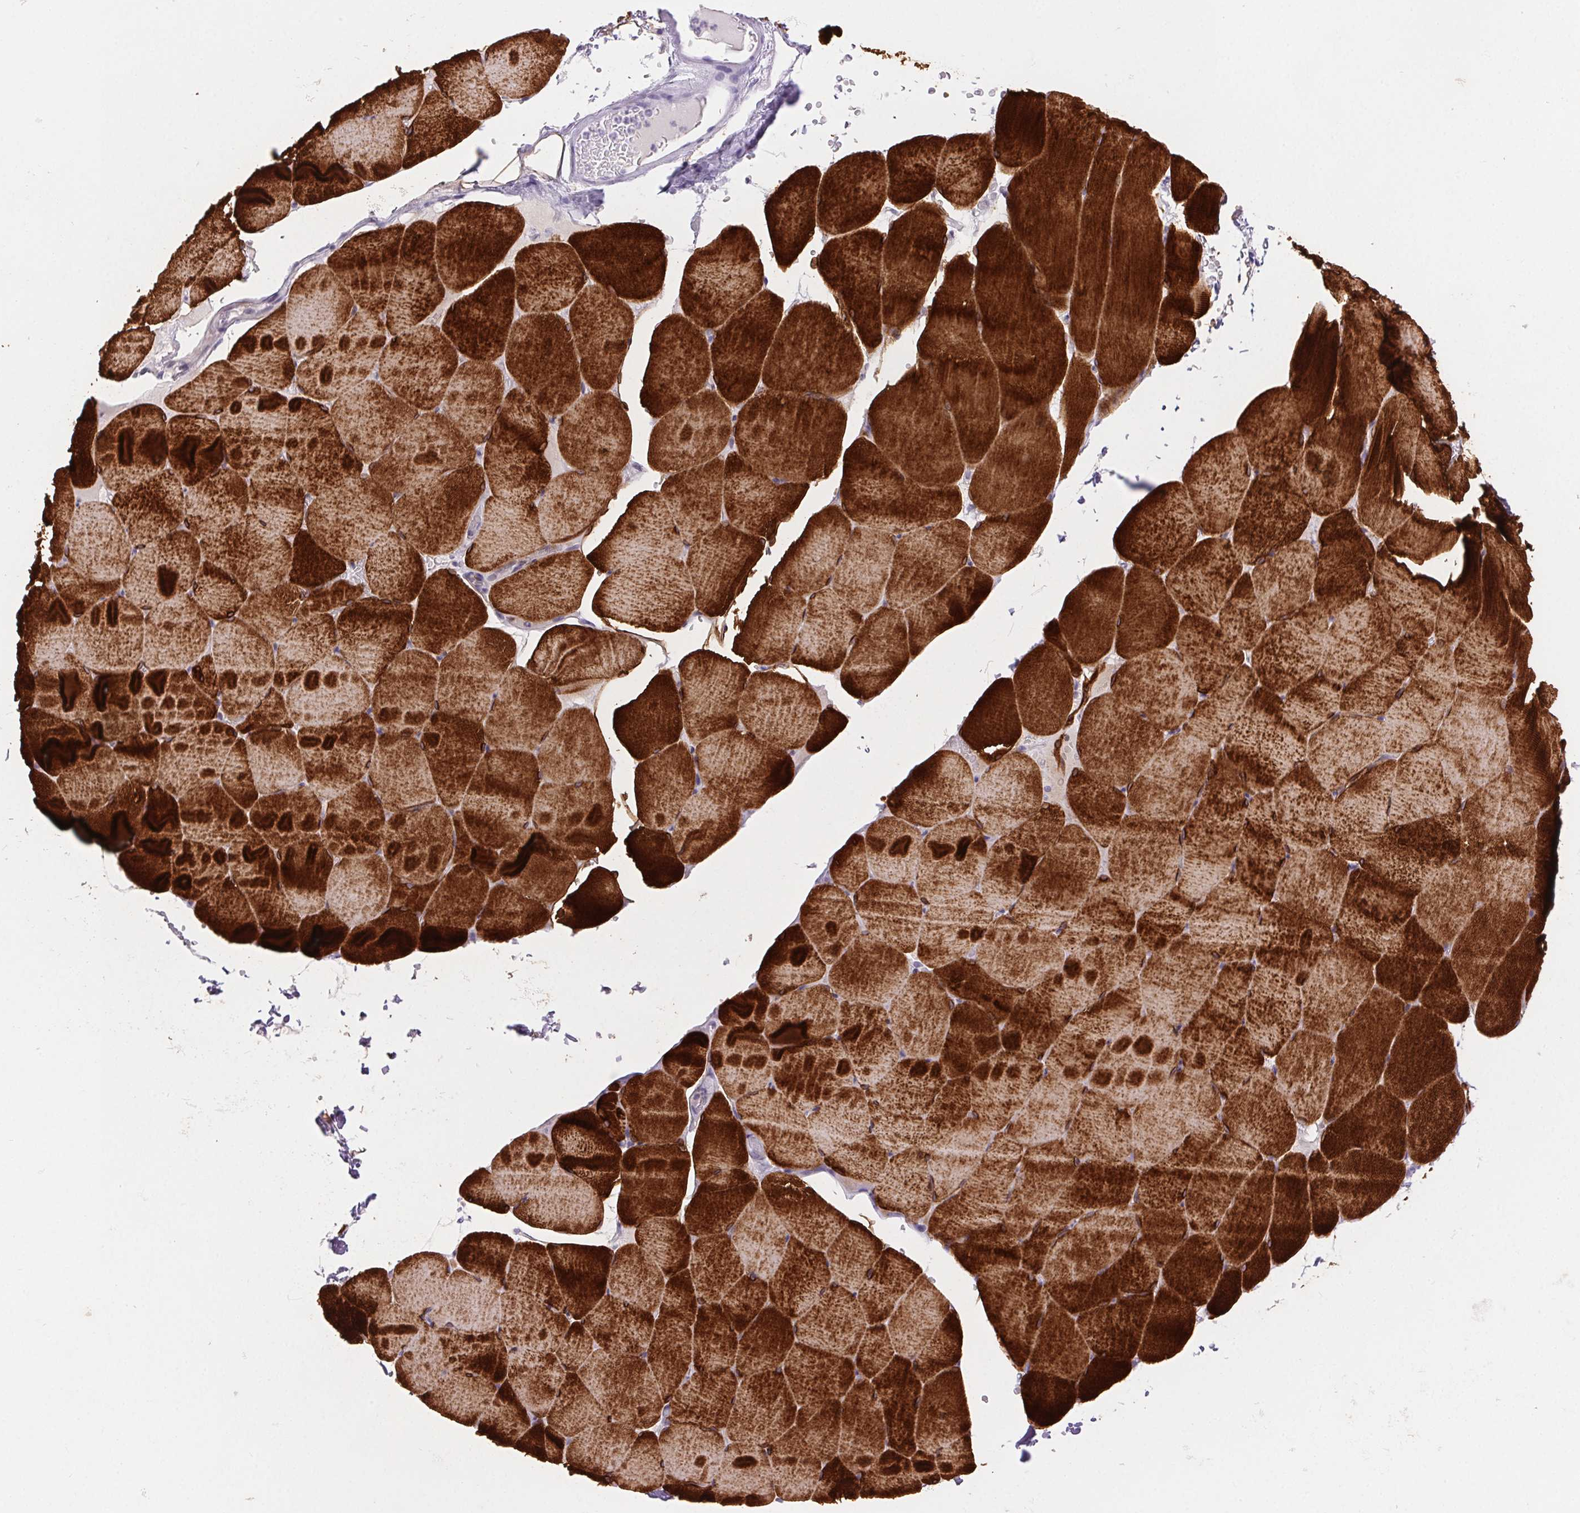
{"staining": {"intensity": "strong", "quantity": ">75%", "location": "cytoplasmic/membranous"}, "tissue": "skeletal muscle", "cell_type": "Myocytes", "image_type": "normal", "snomed": [{"axis": "morphology", "description": "Normal tissue, NOS"}, {"axis": "topography", "description": "Skeletal muscle"}], "caption": "The immunohistochemical stain shows strong cytoplasmic/membranous expression in myocytes of normal skeletal muscle.", "gene": "ARHGAP11B", "patient": {"sex": "female", "age": 37}}